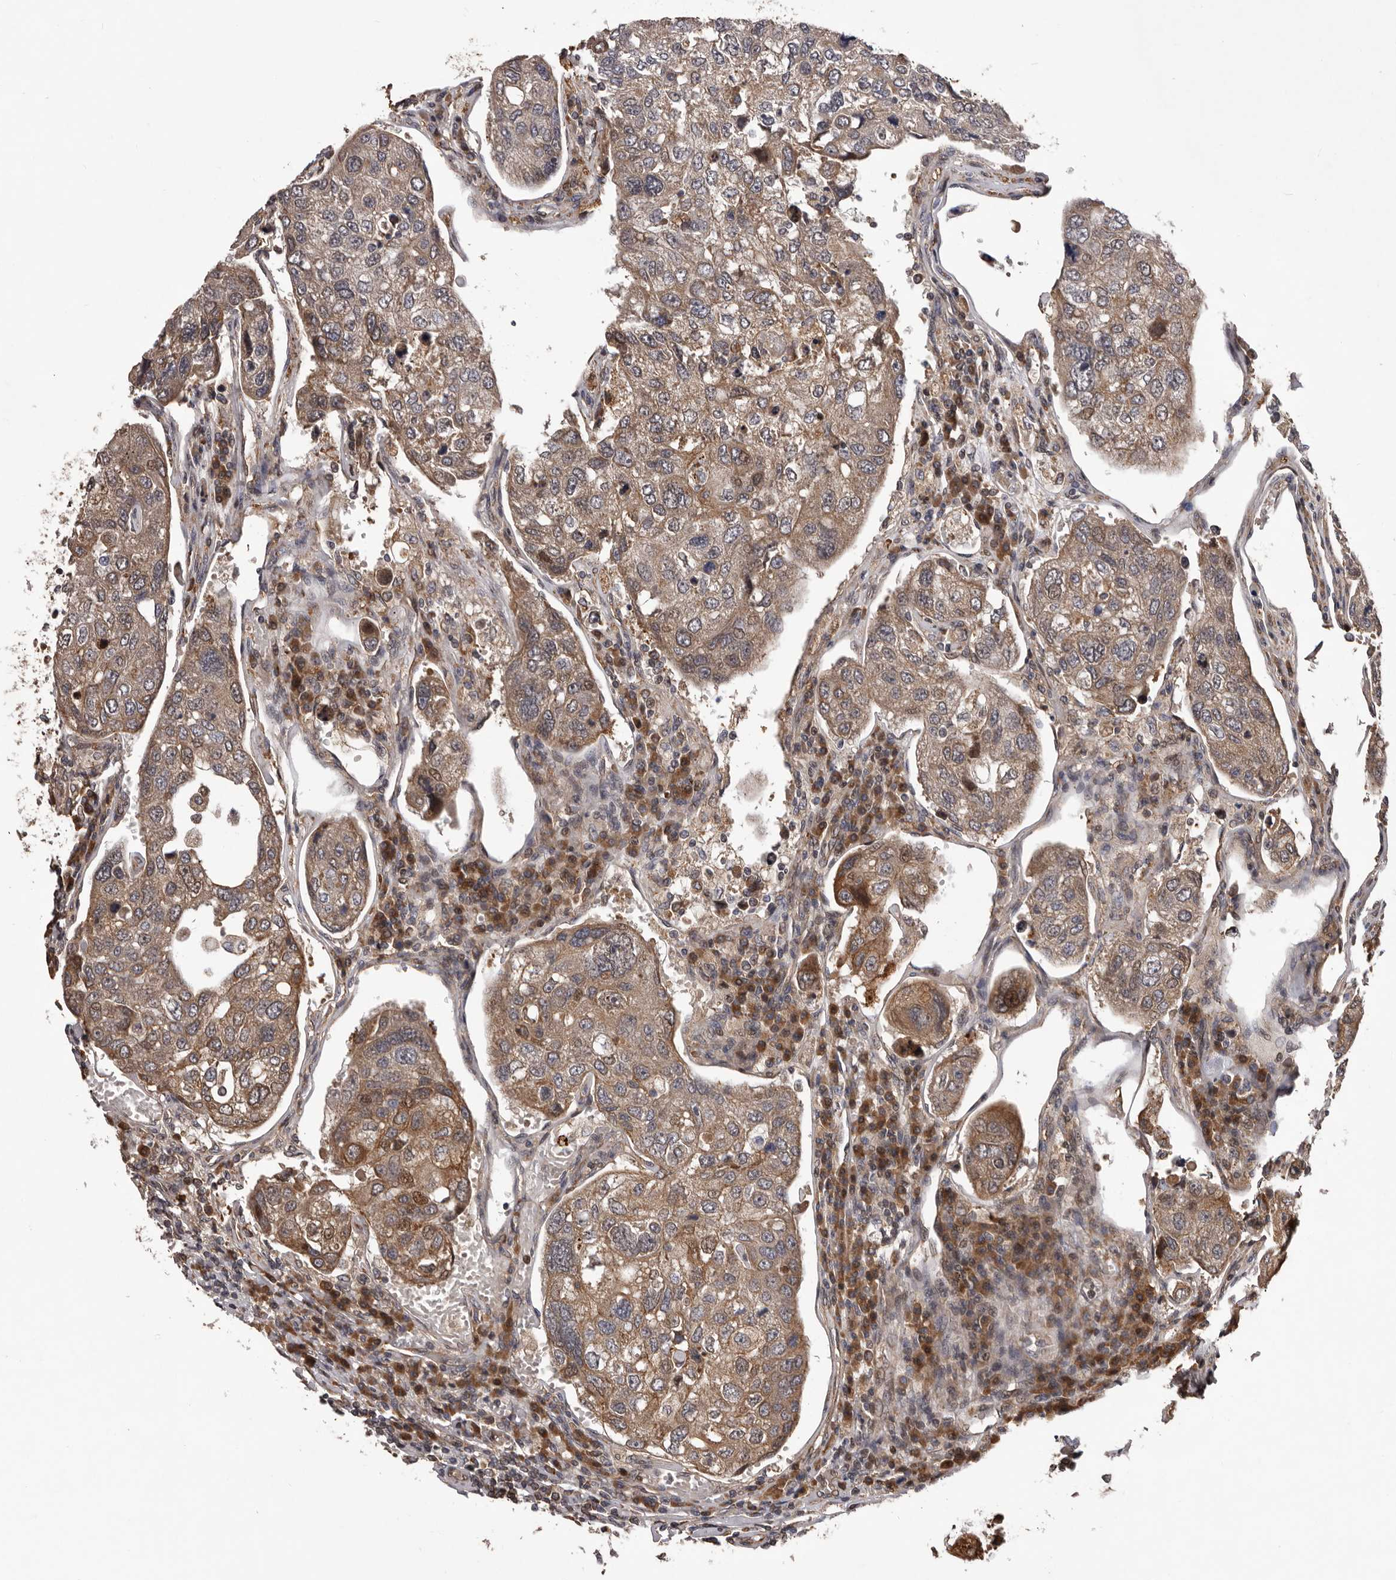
{"staining": {"intensity": "moderate", "quantity": ">75%", "location": "cytoplasmic/membranous,nuclear"}, "tissue": "urothelial cancer", "cell_type": "Tumor cells", "image_type": "cancer", "snomed": [{"axis": "morphology", "description": "Urothelial carcinoma, High grade"}, {"axis": "topography", "description": "Lymph node"}, {"axis": "topography", "description": "Urinary bladder"}], "caption": "The immunohistochemical stain highlights moderate cytoplasmic/membranous and nuclear expression in tumor cells of urothelial carcinoma (high-grade) tissue.", "gene": "GADD45B", "patient": {"sex": "male", "age": 51}}